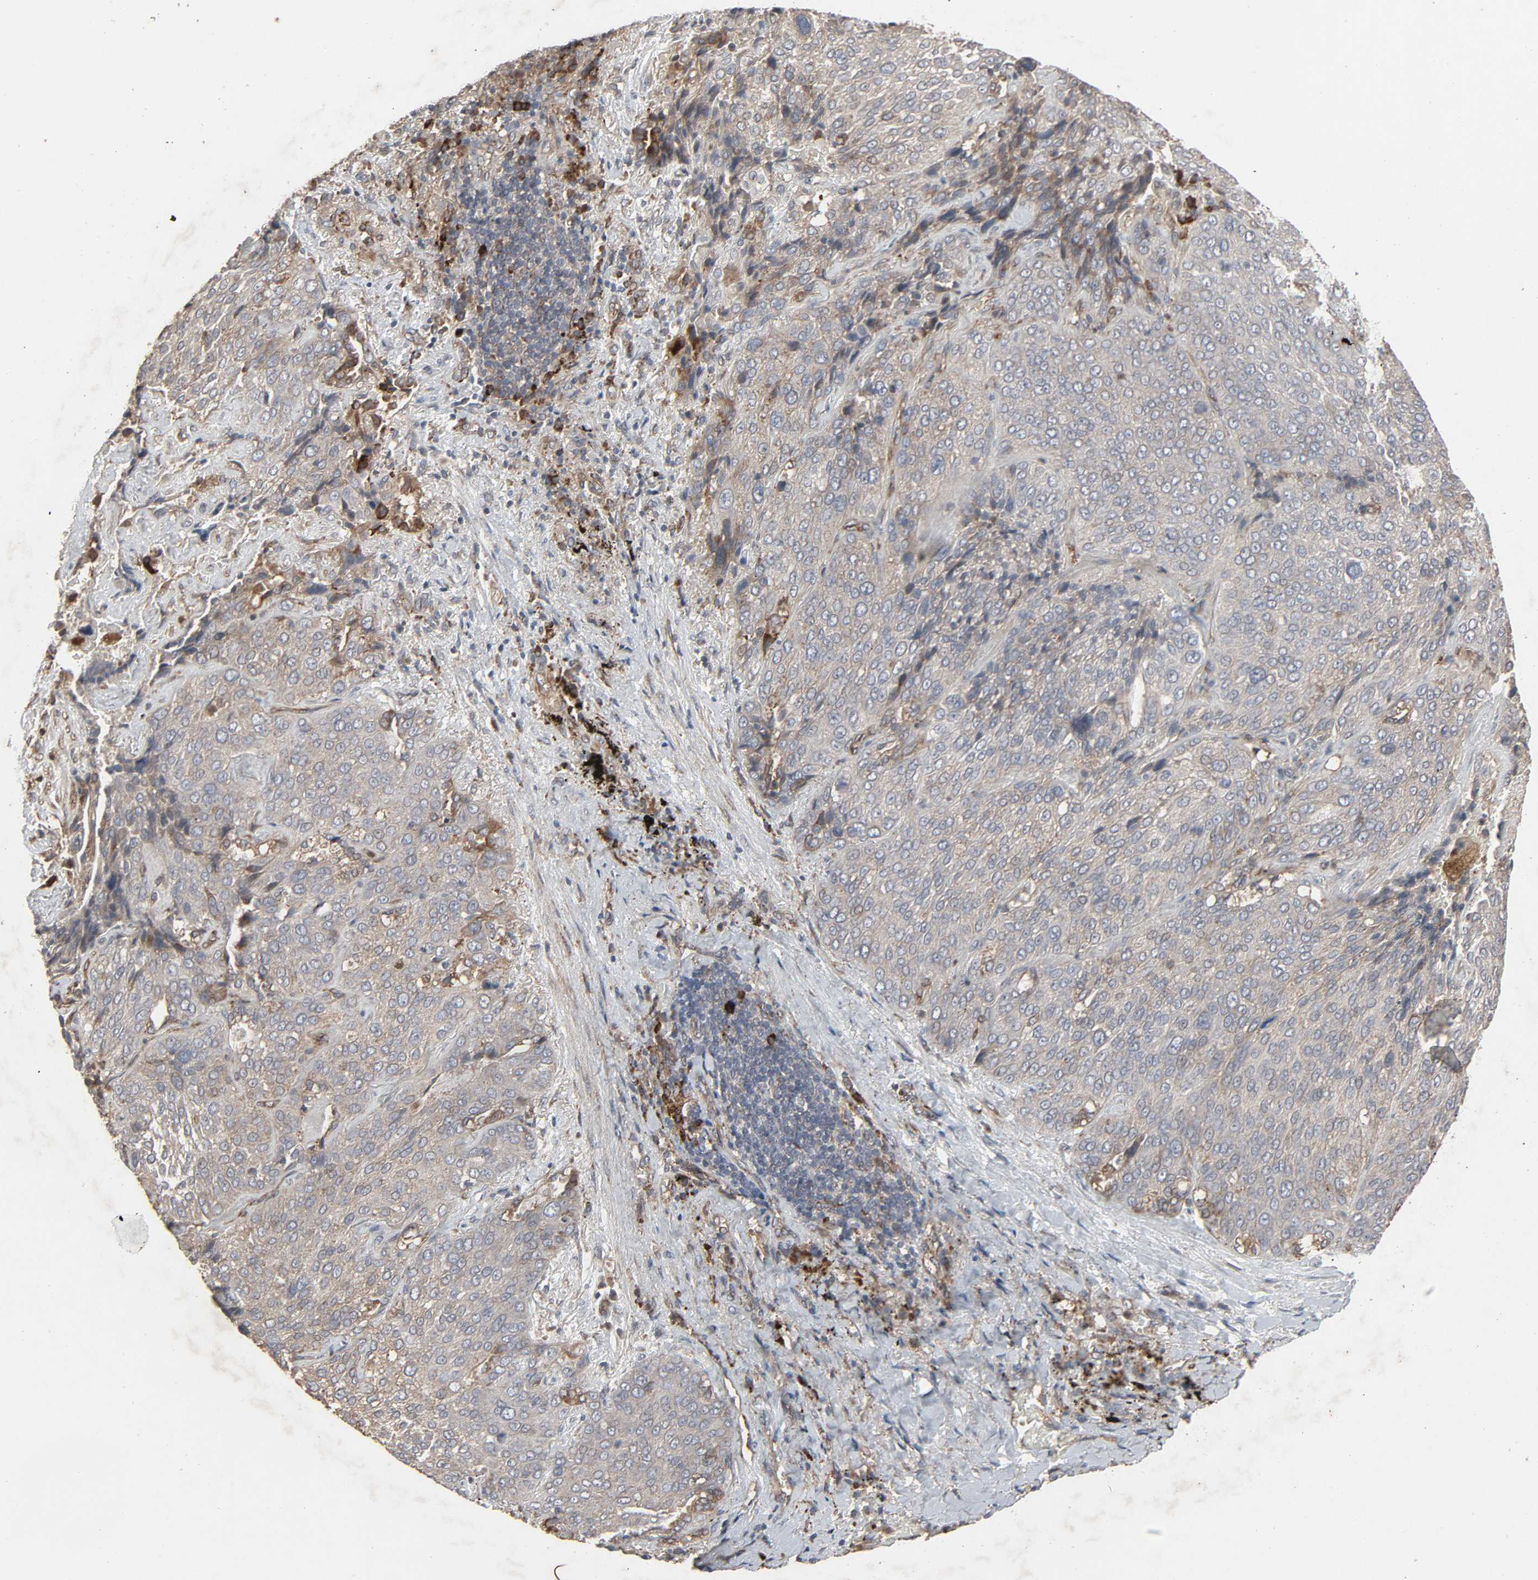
{"staining": {"intensity": "weak", "quantity": ">75%", "location": "cytoplasmic/membranous"}, "tissue": "lung cancer", "cell_type": "Tumor cells", "image_type": "cancer", "snomed": [{"axis": "morphology", "description": "Squamous cell carcinoma, NOS"}, {"axis": "topography", "description": "Lung"}], "caption": "A micrograph showing weak cytoplasmic/membranous expression in about >75% of tumor cells in lung cancer (squamous cell carcinoma), as visualized by brown immunohistochemical staining.", "gene": "ADCY4", "patient": {"sex": "male", "age": 54}}